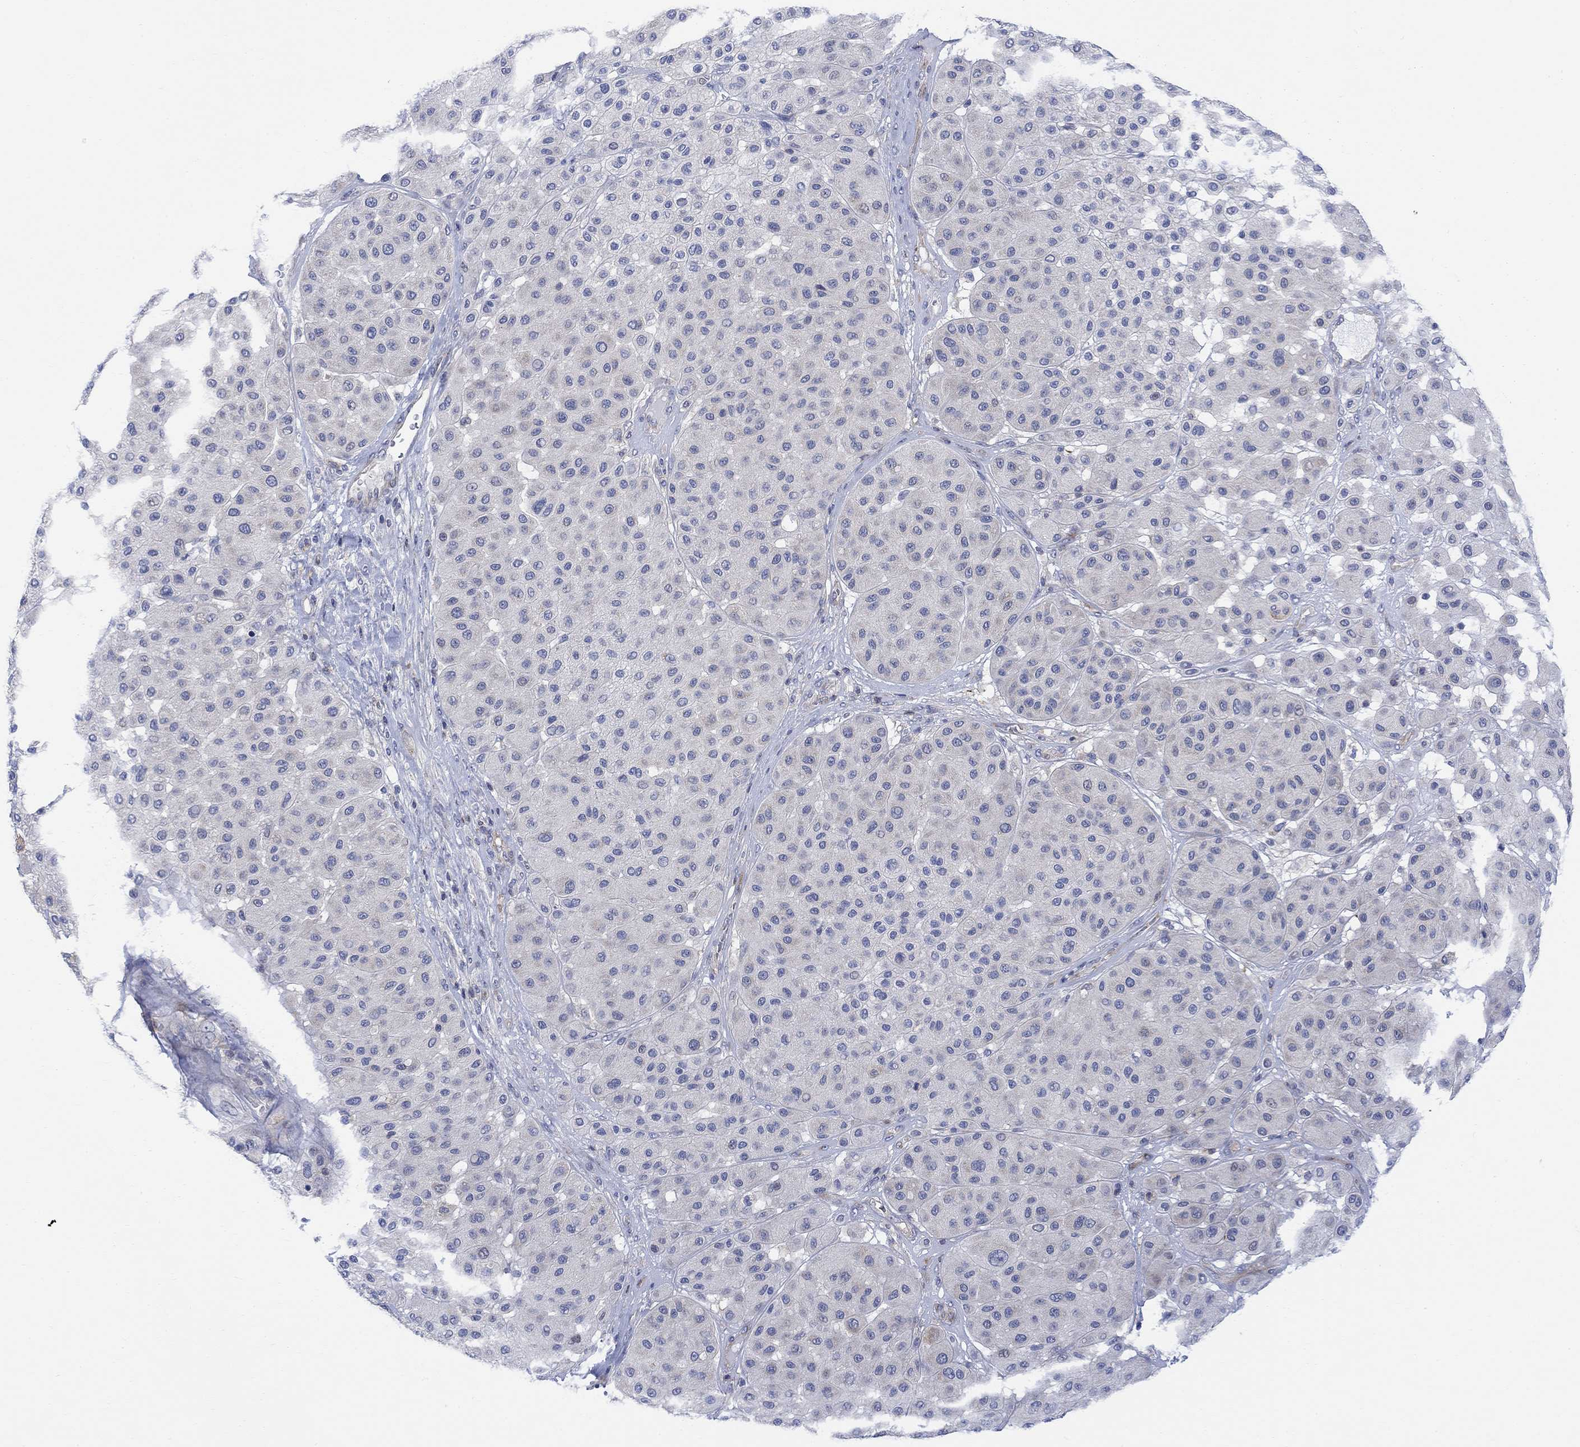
{"staining": {"intensity": "negative", "quantity": "none", "location": "none"}, "tissue": "melanoma", "cell_type": "Tumor cells", "image_type": "cancer", "snomed": [{"axis": "morphology", "description": "Malignant melanoma, Metastatic site"}, {"axis": "topography", "description": "Smooth muscle"}], "caption": "Immunohistochemistry (IHC) micrograph of neoplastic tissue: human malignant melanoma (metastatic site) stained with DAB (3,3'-diaminobenzidine) shows no significant protein staining in tumor cells. (DAB (3,3'-diaminobenzidine) immunohistochemistry visualized using brightfield microscopy, high magnification).", "gene": "ARSK", "patient": {"sex": "male", "age": 41}}